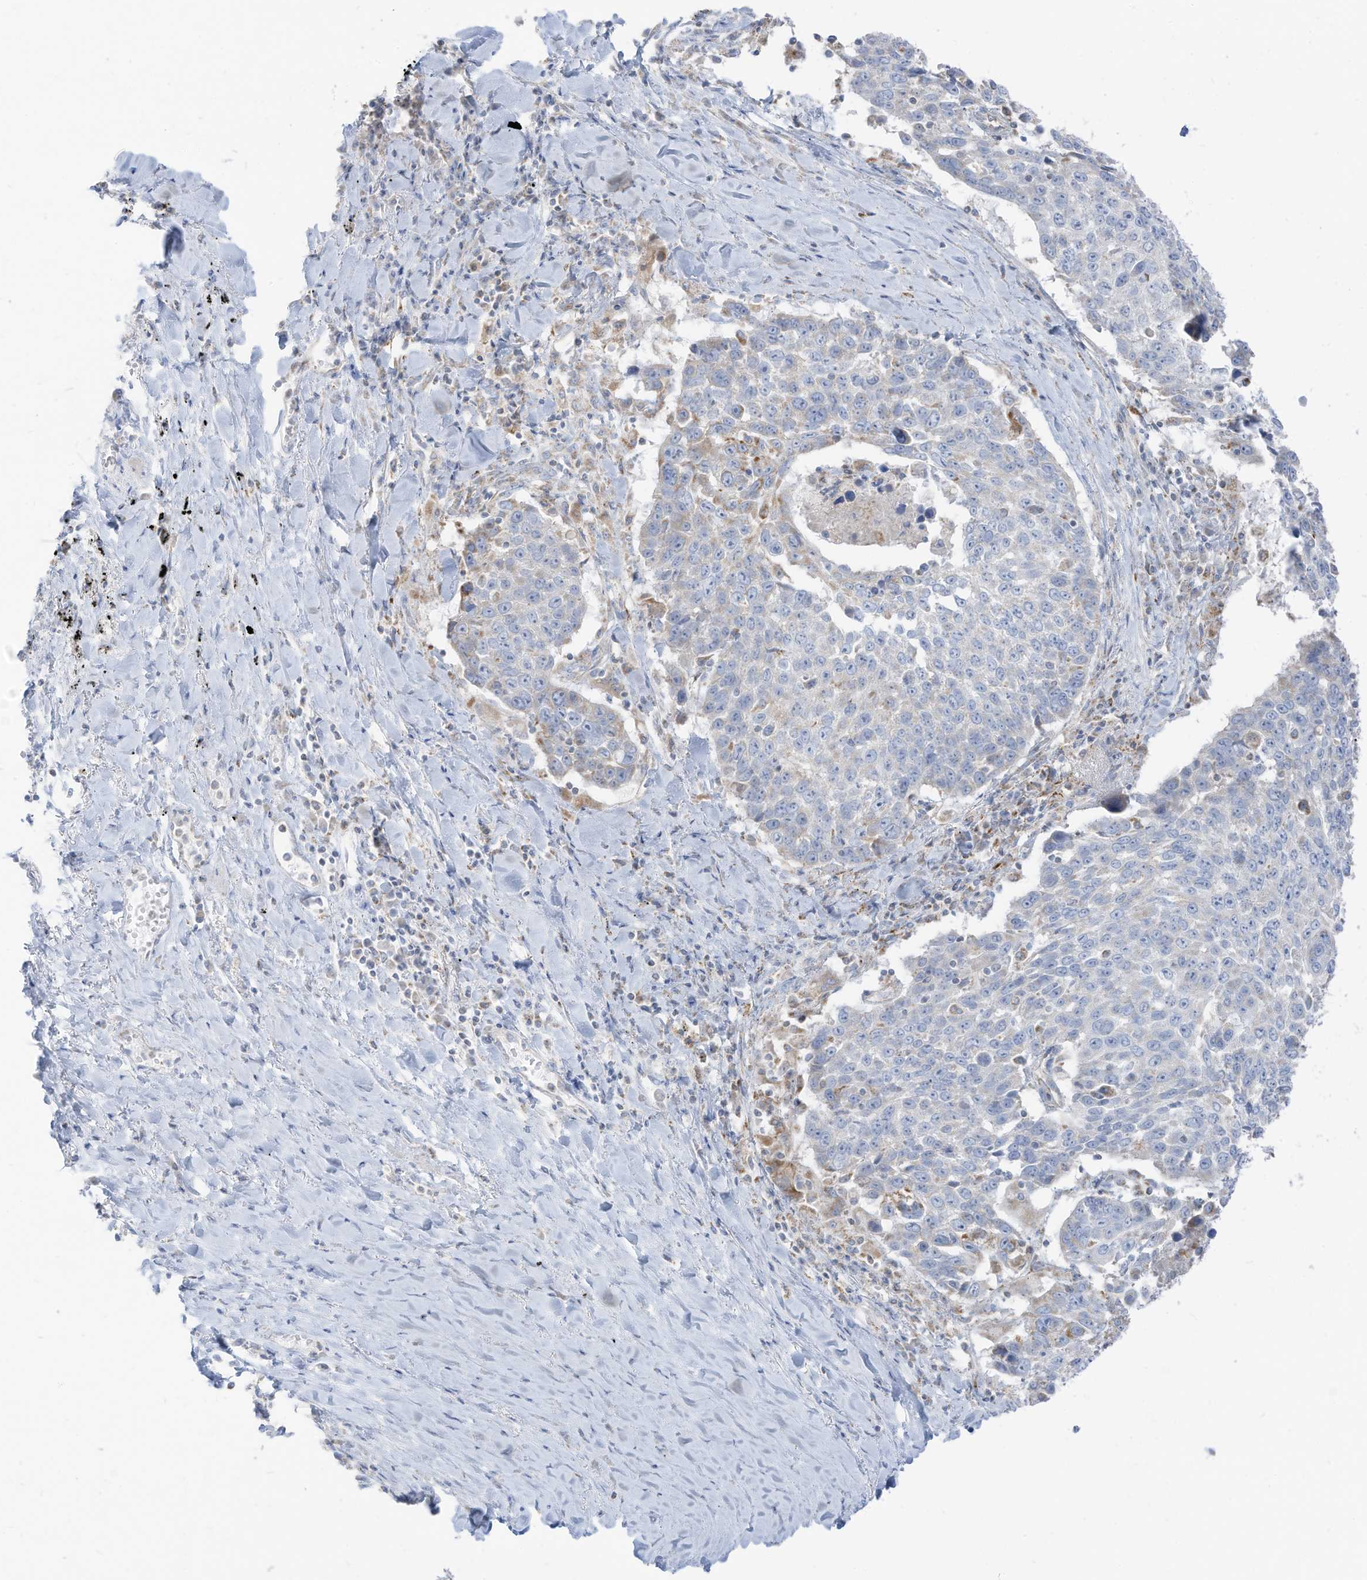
{"staining": {"intensity": "moderate", "quantity": "<25%", "location": "cytoplasmic/membranous"}, "tissue": "lung cancer", "cell_type": "Tumor cells", "image_type": "cancer", "snomed": [{"axis": "morphology", "description": "Squamous cell carcinoma, NOS"}, {"axis": "topography", "description": "Lung"}], "caption": "The histopathology image shows staining of lung cancer (squamous cell carcinoma), revealing moderate cytoplasmic/membranous protein positivity (brown color) within tumor cells. The staining was performed using DAB (3,3'-diaminobenzidine) to visualize the protein expression in brown, while the nuclei were stained in blue with hematoxylin (Magnification: 20x).", "gene": "ETHE1", "patient": {"sex": "male", "age": 66}}